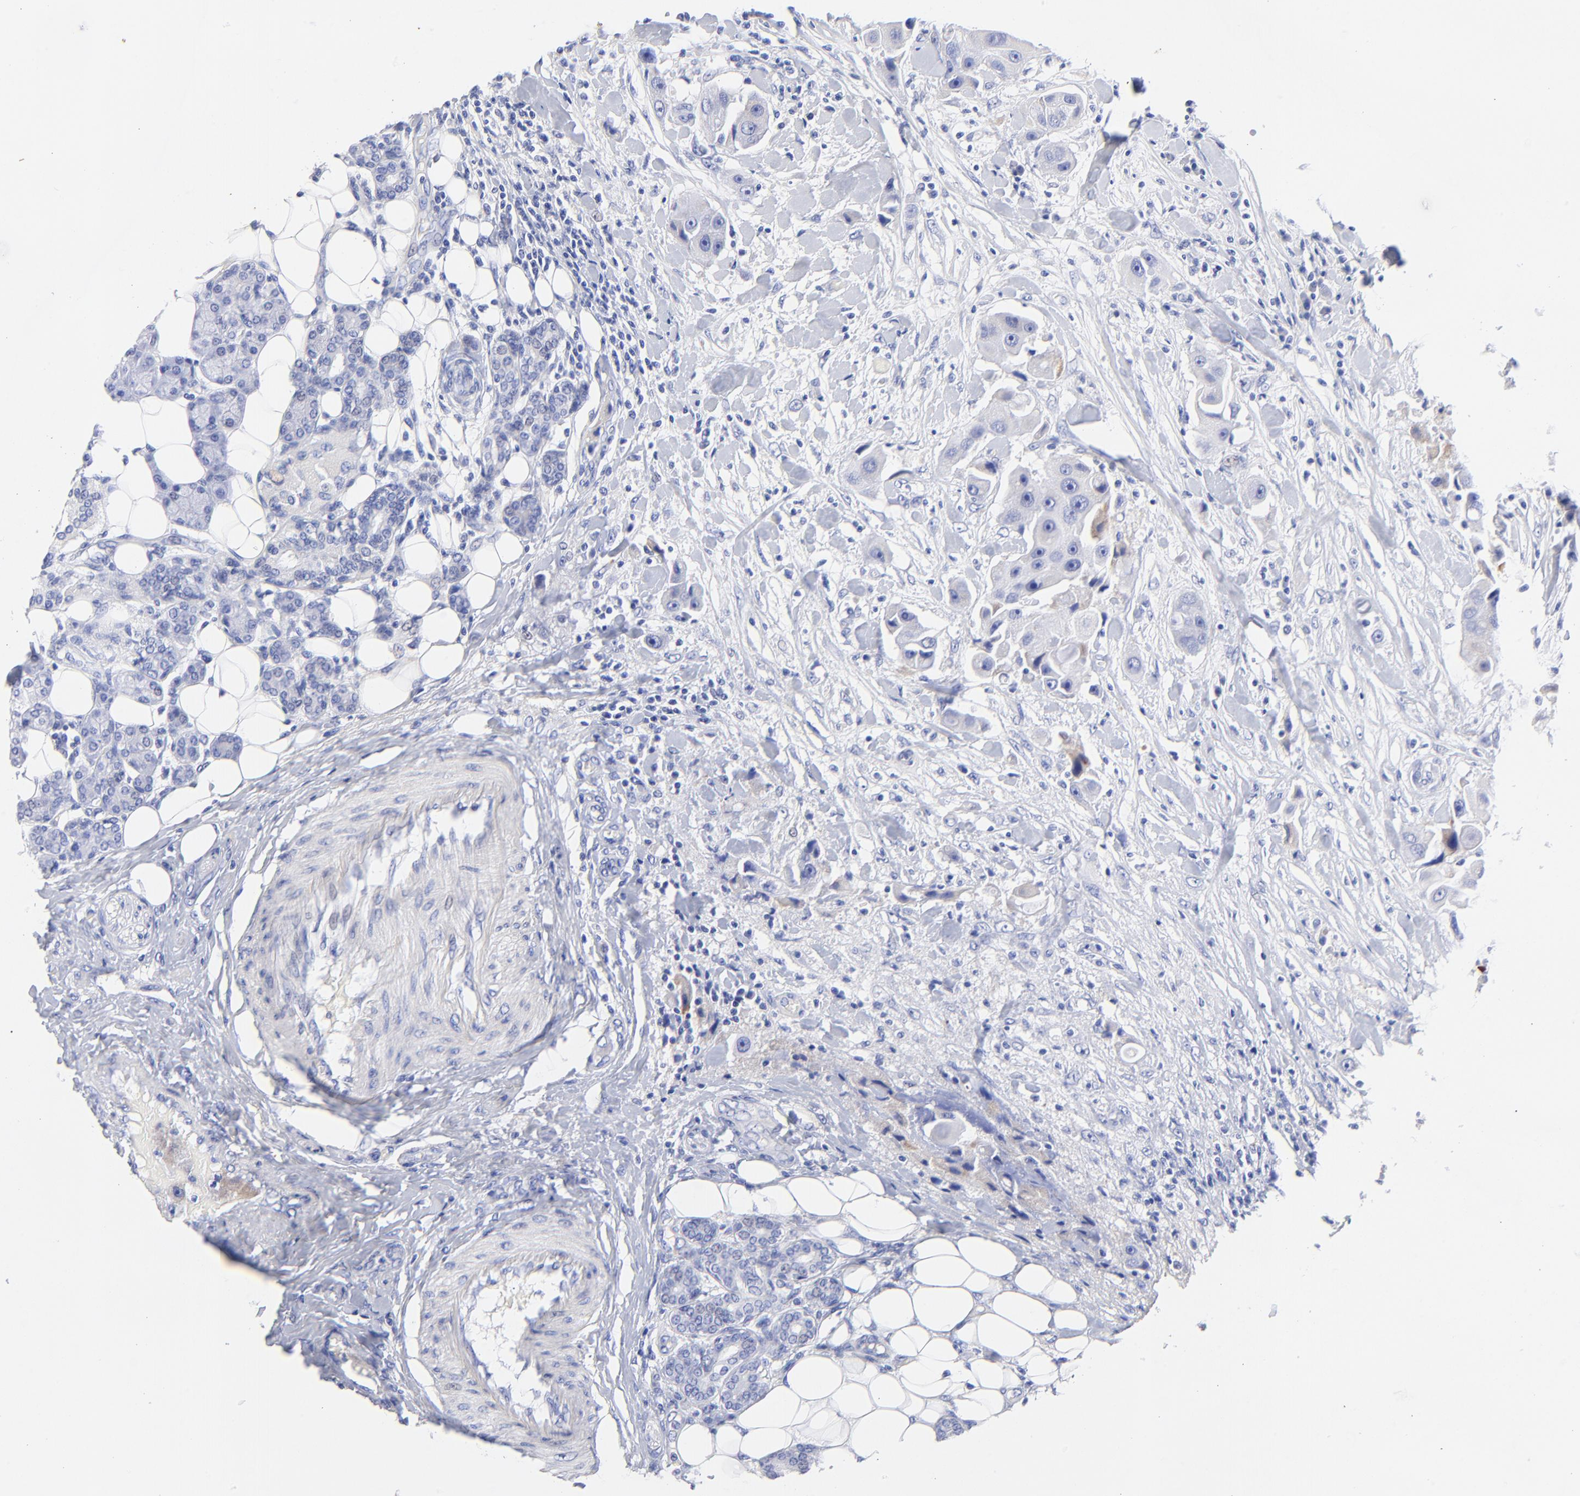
{"staining": {"intensity": "negative", "quantity": "none", "location": "none"}, "tissue": "head and neck cancer", "cell_type": "Tumor cells", "image_type": "cancer", "snomed": [{"axis": "morphology", "description": "Normal tissue, NOS"}, {"axis": "morphology", "description": "Adenocarcinoma, NOS"}, {"axis": "topography", "description": "Salivary gland"}, {"axis": "topography", "description": "Head-Neck"}], "caption": "DAB immunohistochemical staining of human head and neck cancer (adenocarcinoma) displays no significant expression in tumor cells.", "gene": "HORMAD2", "patient": {"sex": "male", "age": 80}}